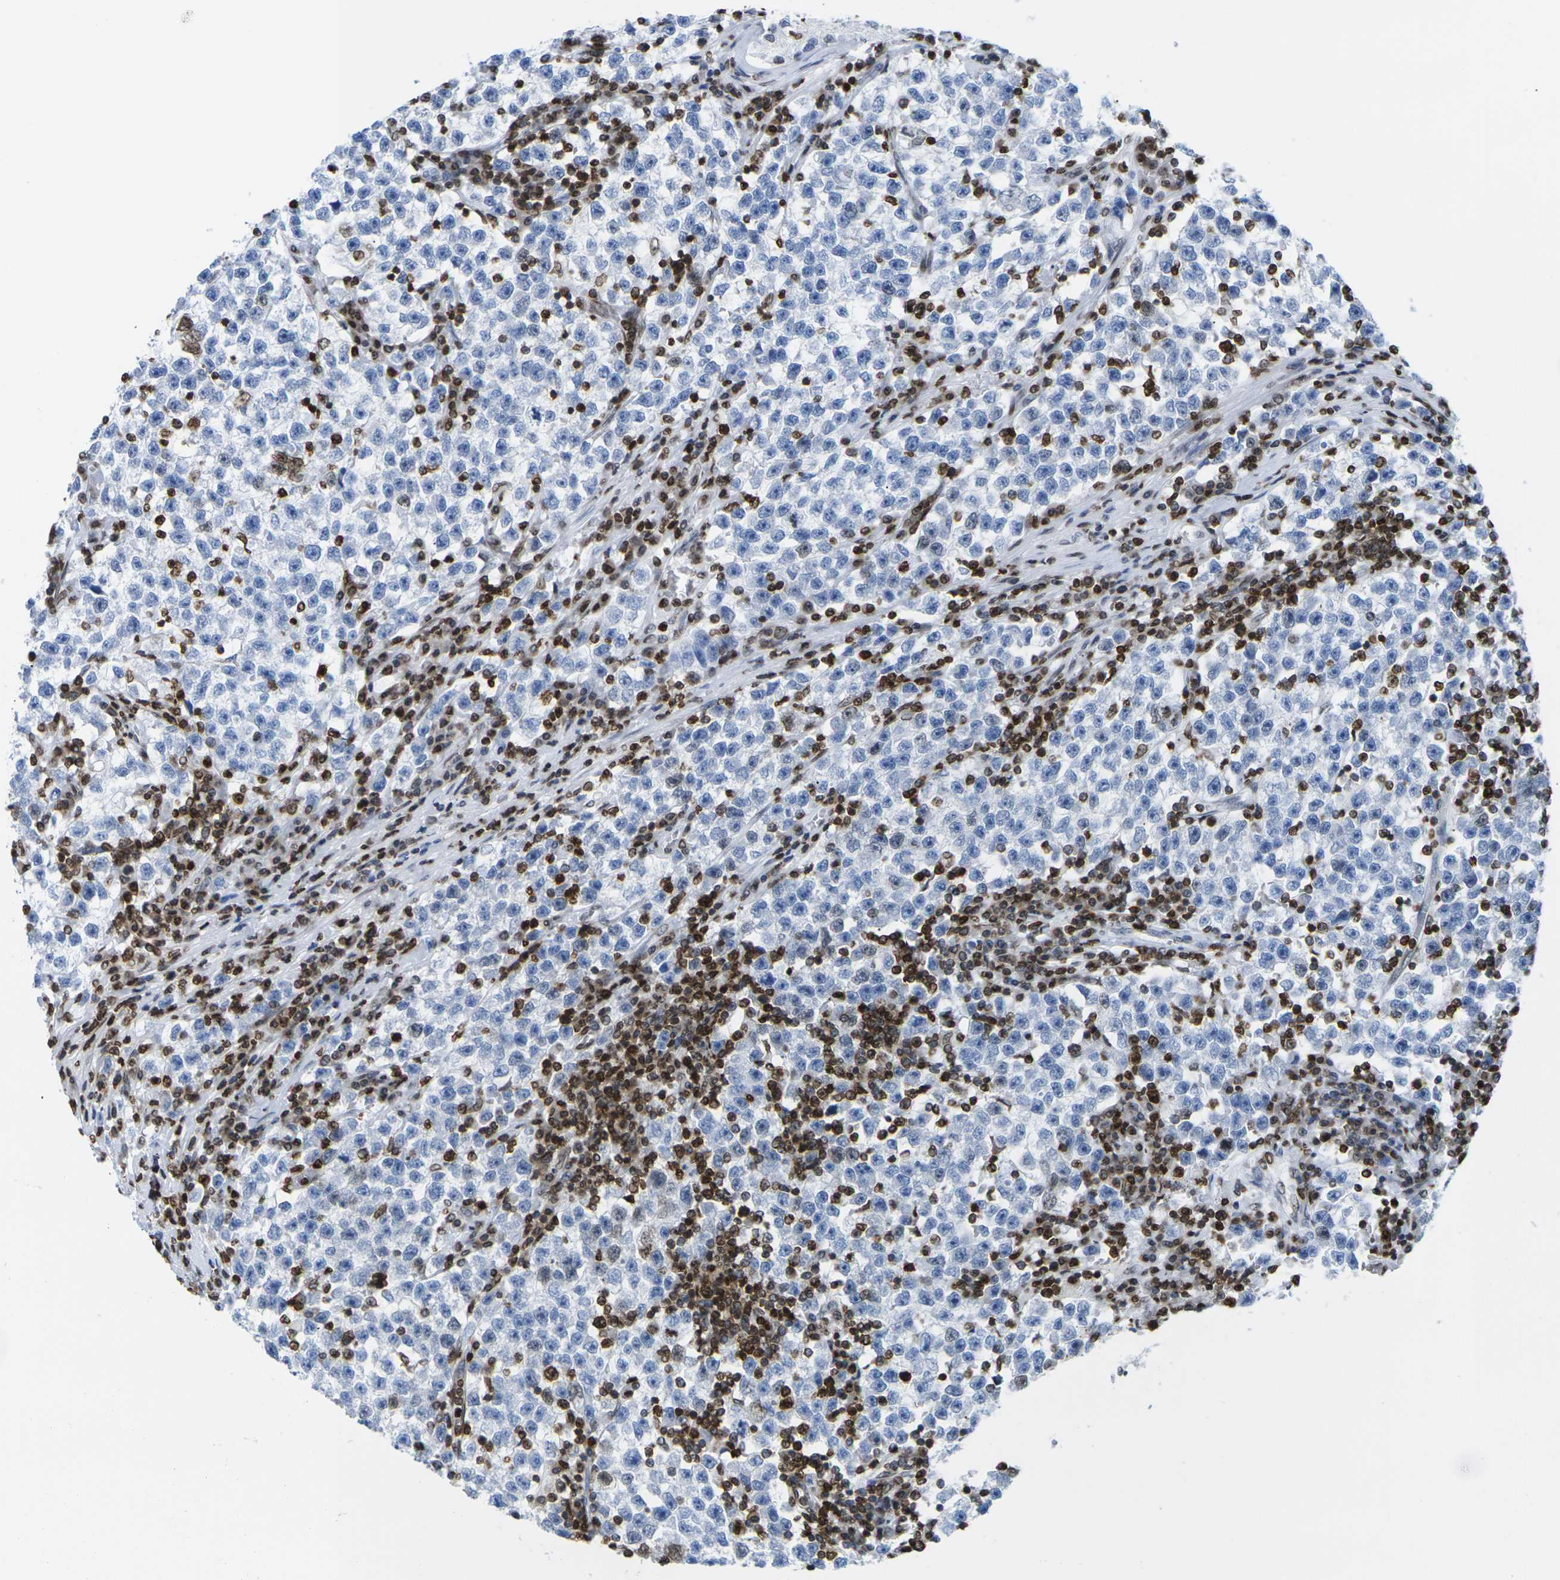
{"staining": {"intensity": "negative", "quantity": "none", "location": "none"}, "tissue": "testis cancer", "cell_type": "Tumor cells", "image_type": "cancer", "snomed": [{"axis": "morphology", "description": "Seminoma, NOS"}, {"axis": "topography", "description": "Testis"}], "caption": "Tumor cells show no significant expression in testis seminoma.", "gene": "H2AC21", "patient": {"sex": "male", "age": 22}}